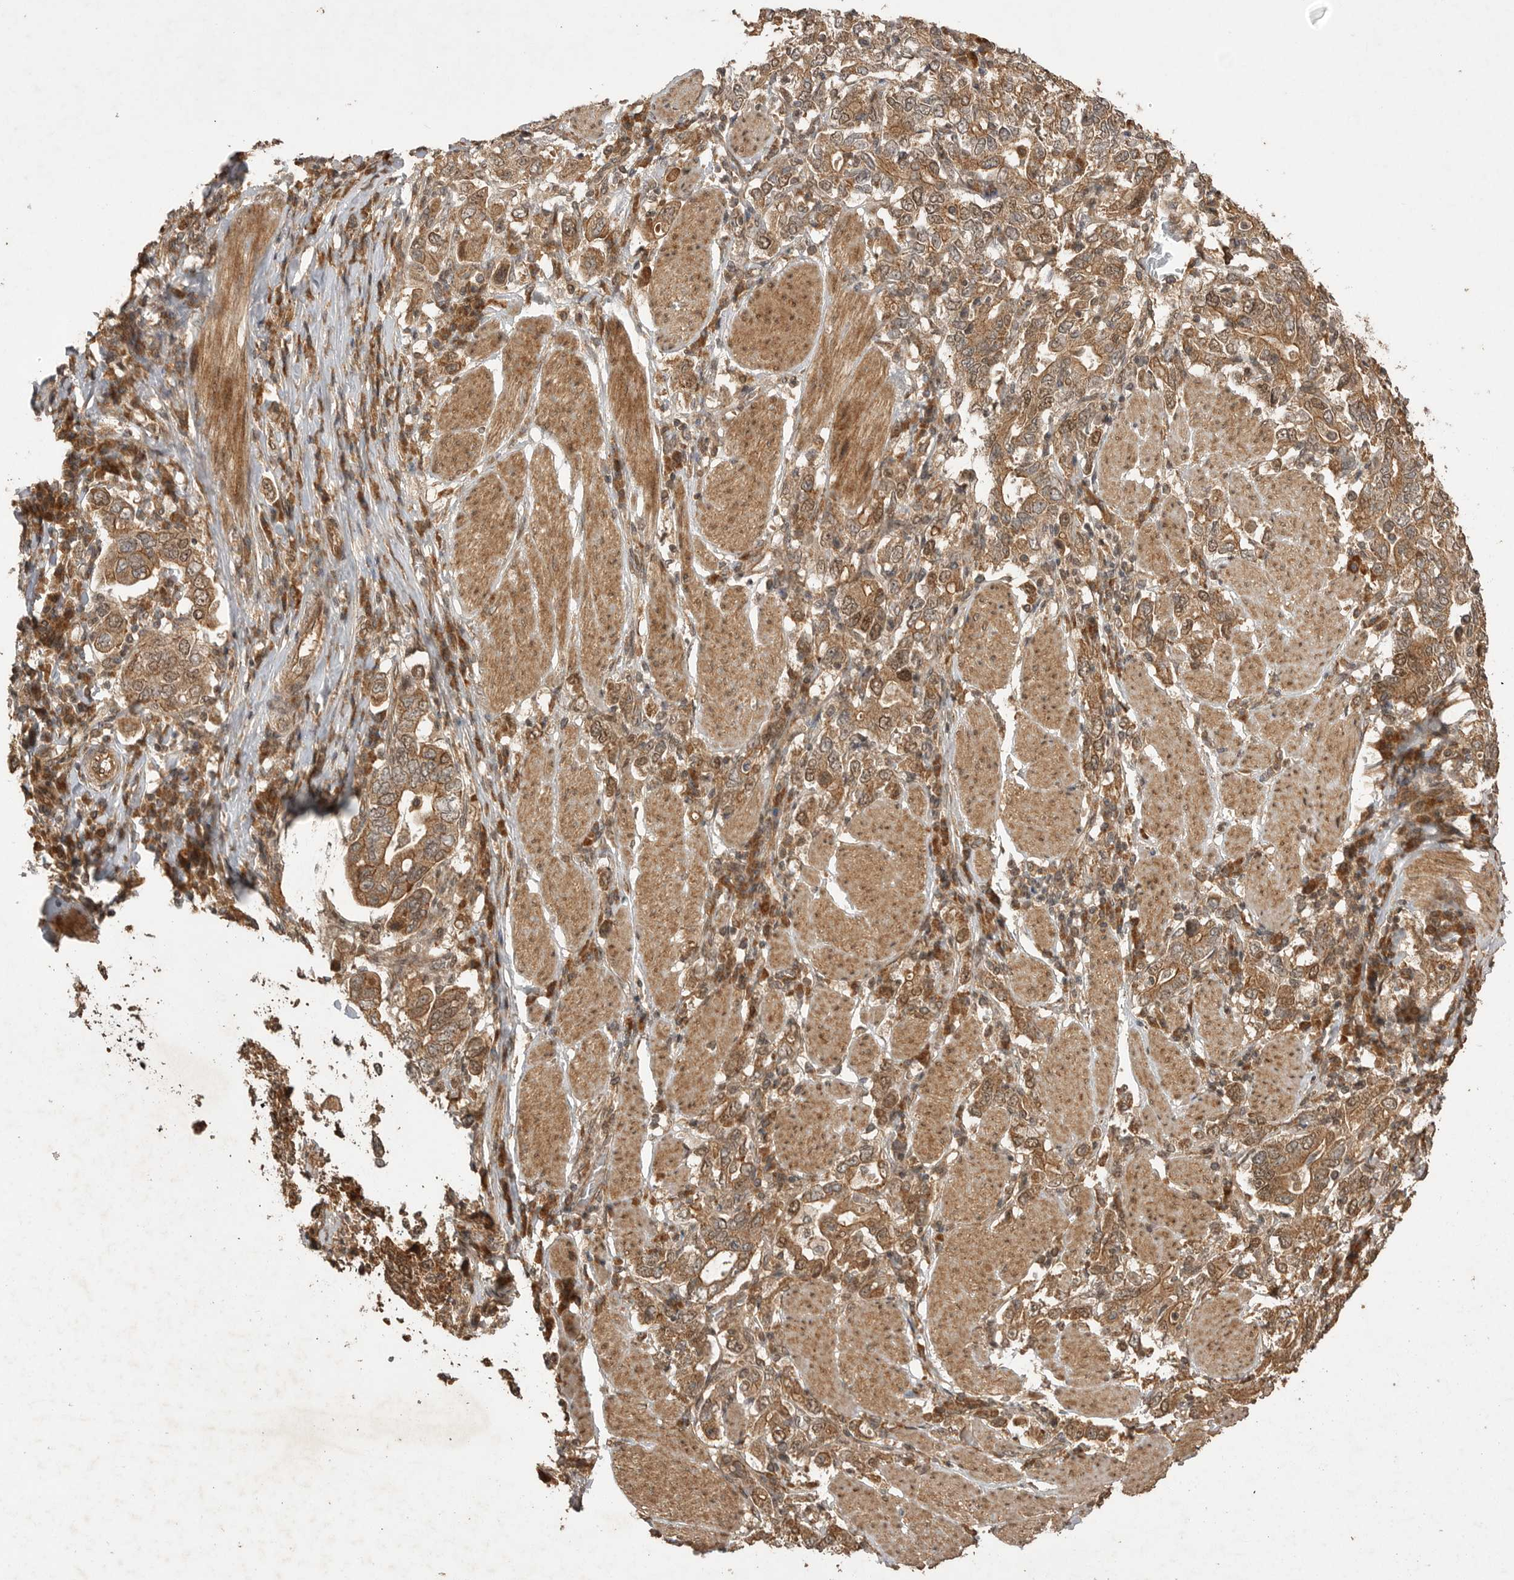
{"staining": {"intensity": "moderate", "quantity": ">75%", "location": "cytoplasmic/membranous"}, "tissue": "stomach cancer", "cell_type": "Tumor cells", "image_type": "cancer", "snomed": [{"axis": "morphology", "description": "Adenocarcinoma, NOS"}, {"axis": "topography", "description": "Stomach, upper"}], "caption": "A medium amount of moderate cytoplasmic/membranous expression is identified in about >75% of tumor cells in adenocarcinoma (stomach) tissue.", "gene": "BOC", "patient": {"sex": "male", "age": 62}}